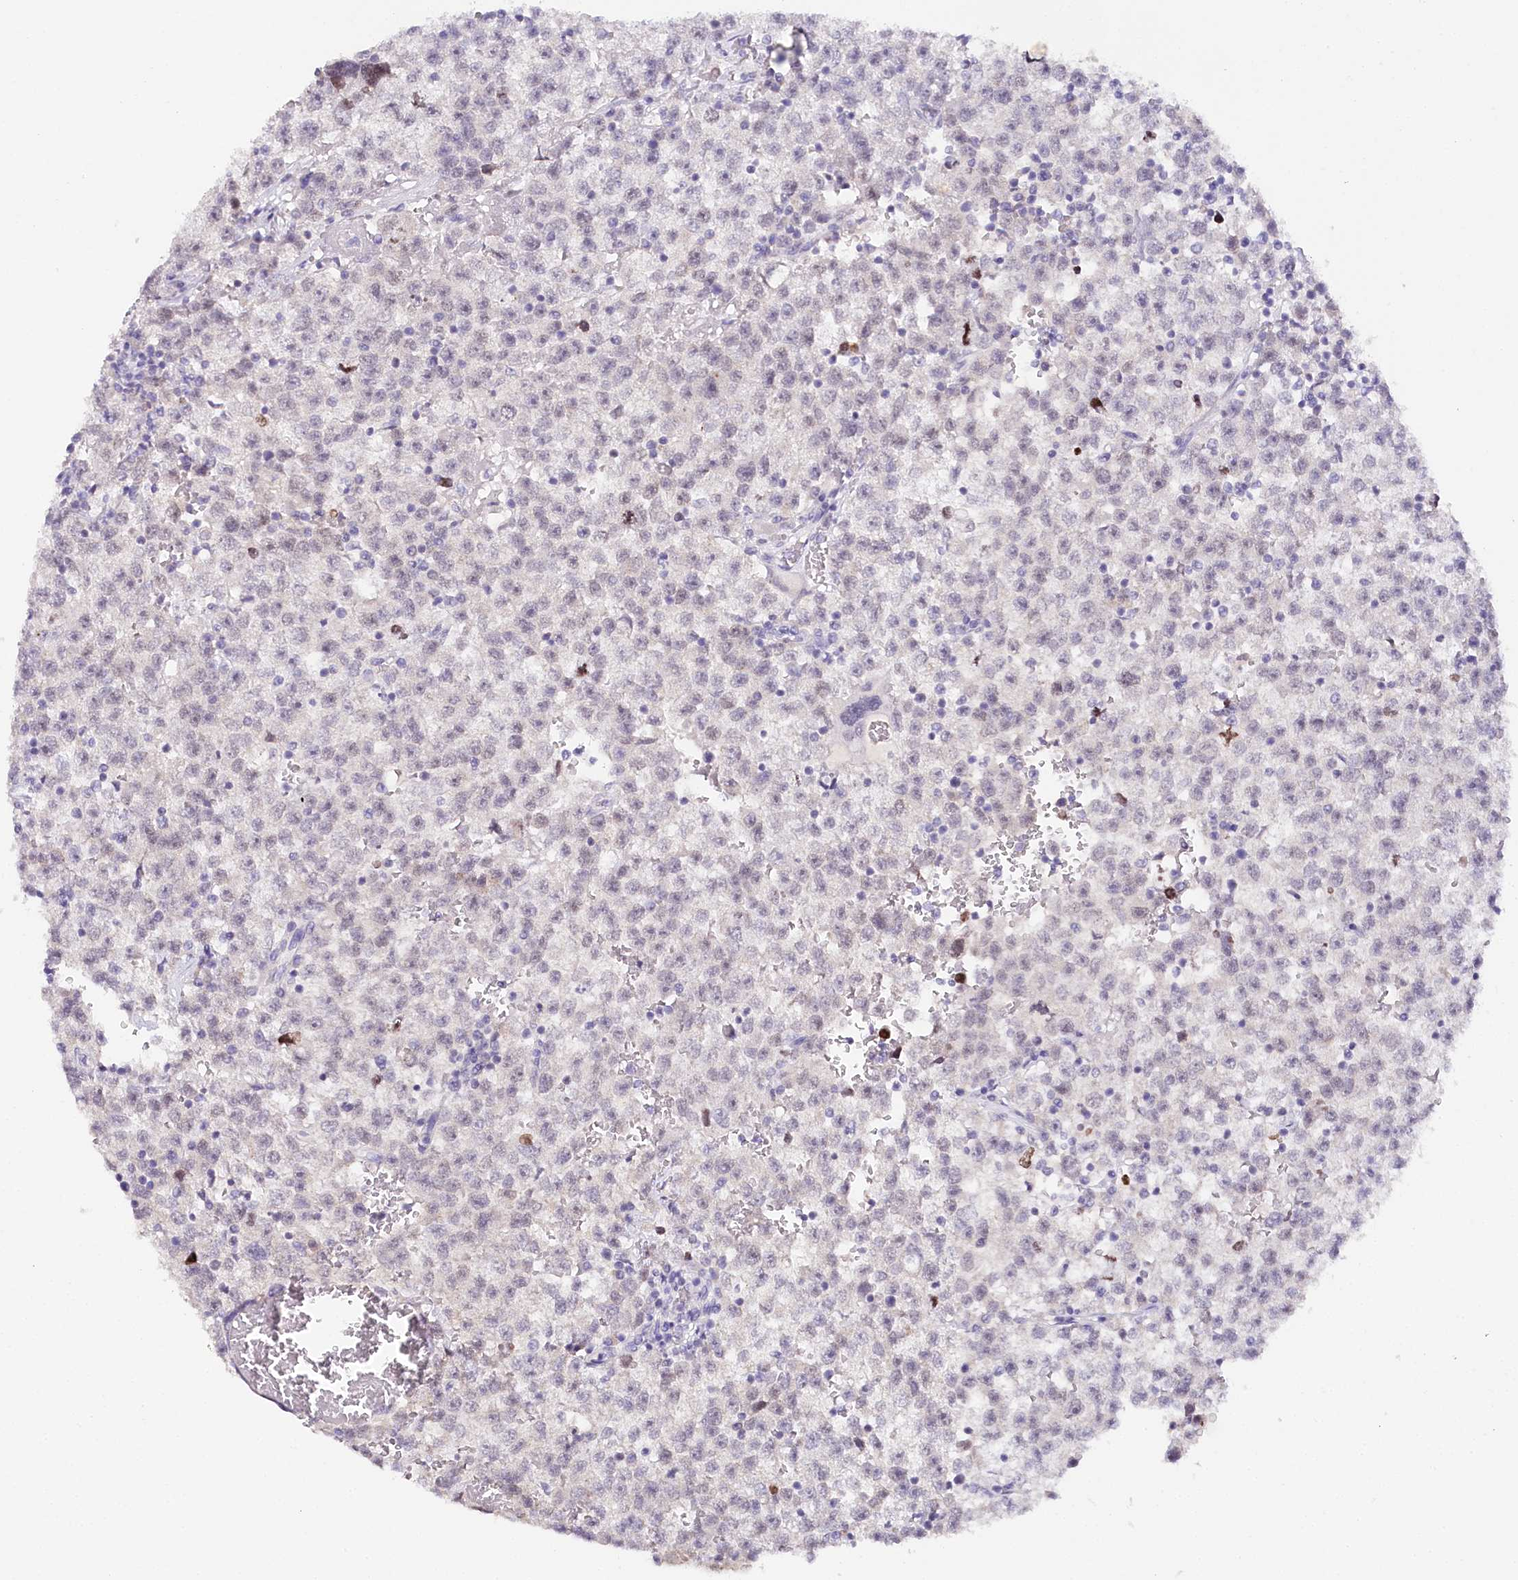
{"staining": {"intensity": "negative", "quantity": "none", "location": "none"}, "tissue": "testis cancer", "cell_type": "Tumor cells", "image_type": "cancer", "snomed": [{"axis": "morphology", "description": "Seminoma, NOS"}, {"axis": "topography", "description": "Testis"}], "caption": "This is a histopathology image of immunohistochemistry (IHC) staining of seminoma (testis), which shows no expression in tumor cells. (Stains: DAB (3,3'-diaminobenzidine) immunohistochemistry (IHC) with hematoxylin counter stain, Microscopy: brightfield microscopy at high magnification).", "gene": "TP53", "patient": {"sex": "male", "age": 22}}